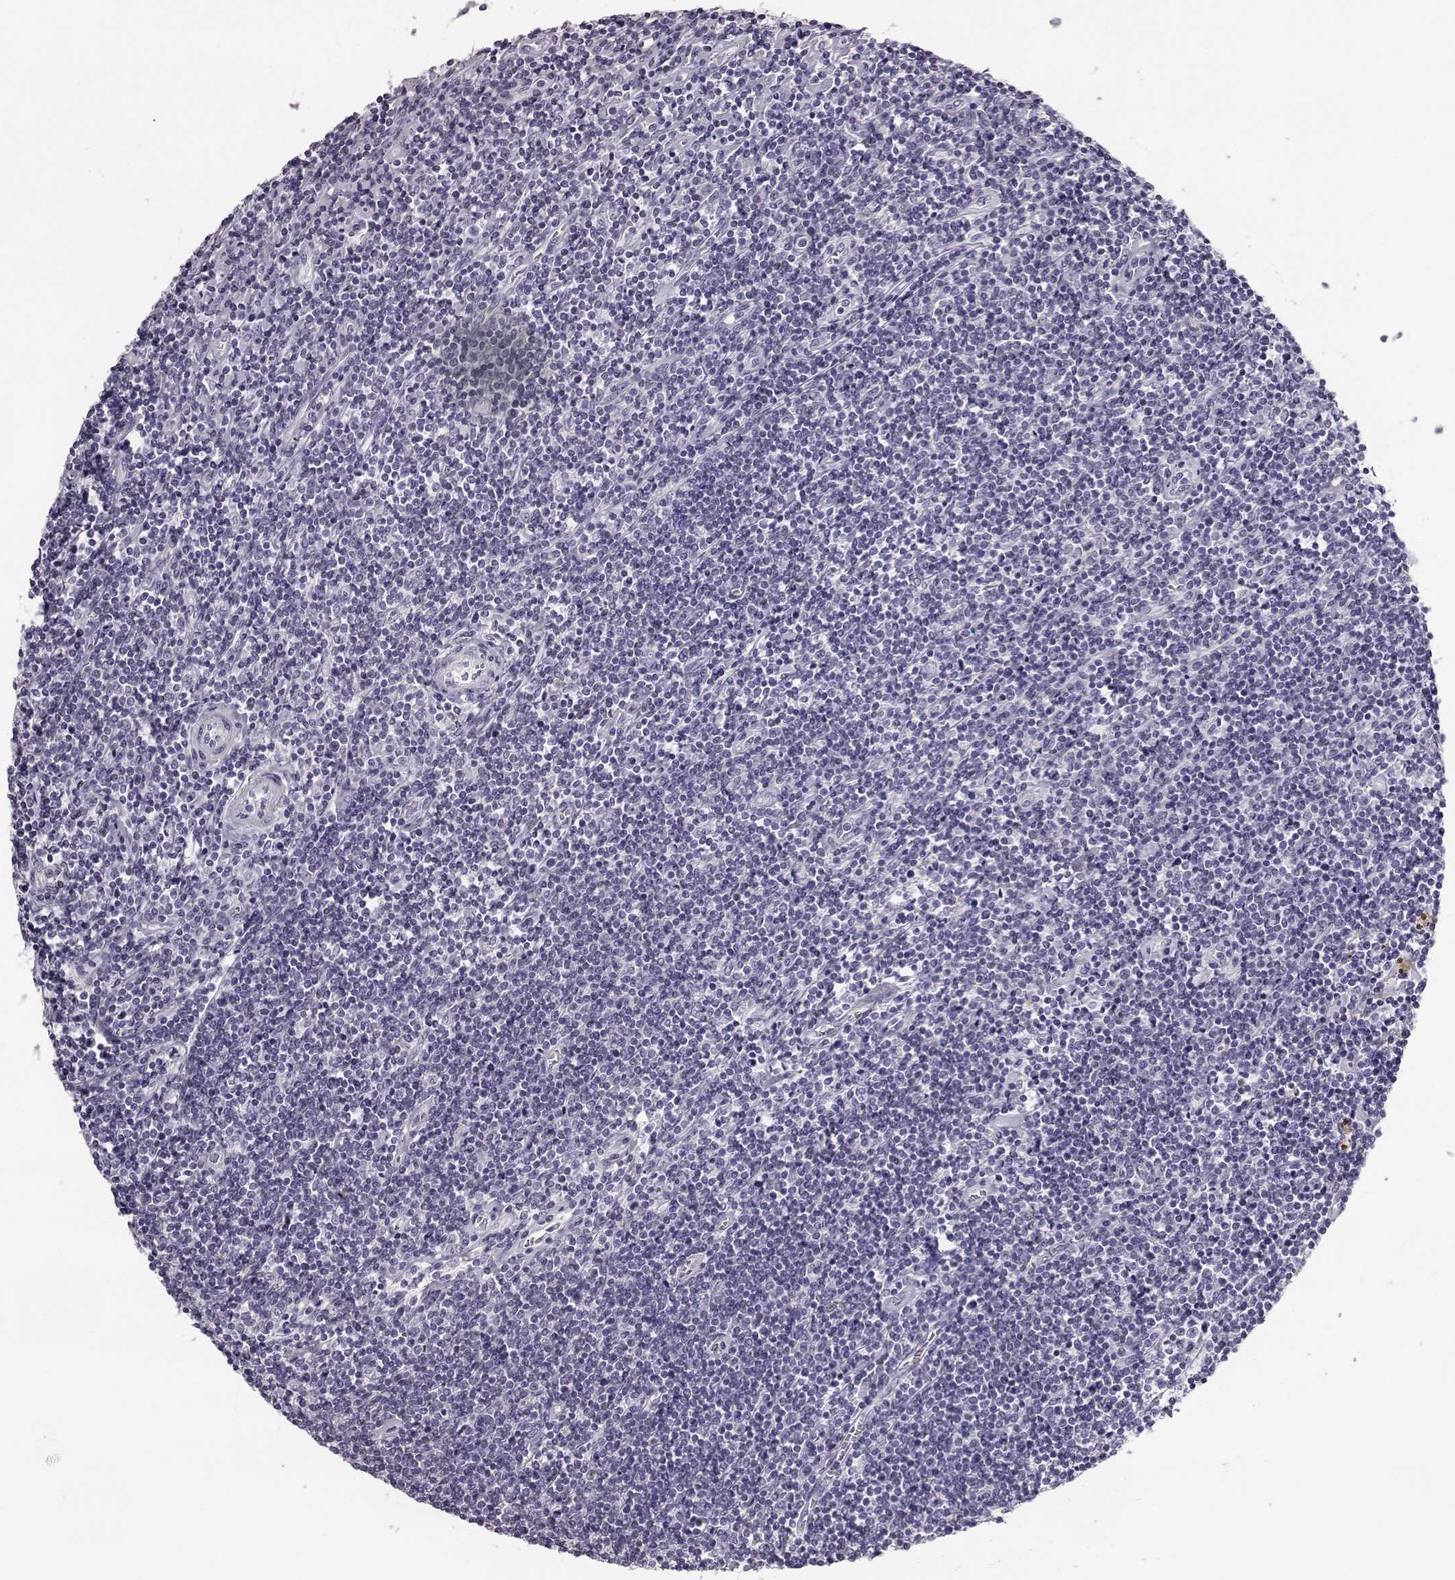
{"staining": {"intensity": "negative", "quantity": "none", "location": "none"}, "tissue": "lymphoma", "cell_type": "Tumor cells", "image_type": "cancer", "snomed": [{"axis": "morphology", "description": "Hodgkin's disease, NOS"}, {"axis": "topography", "description": "Lymph node"}], "caption": "Tumor cells show no significant protein expression in lymphoma.", "gene": "NPTXR", "patient": {"sex": "male", "age": 40}}